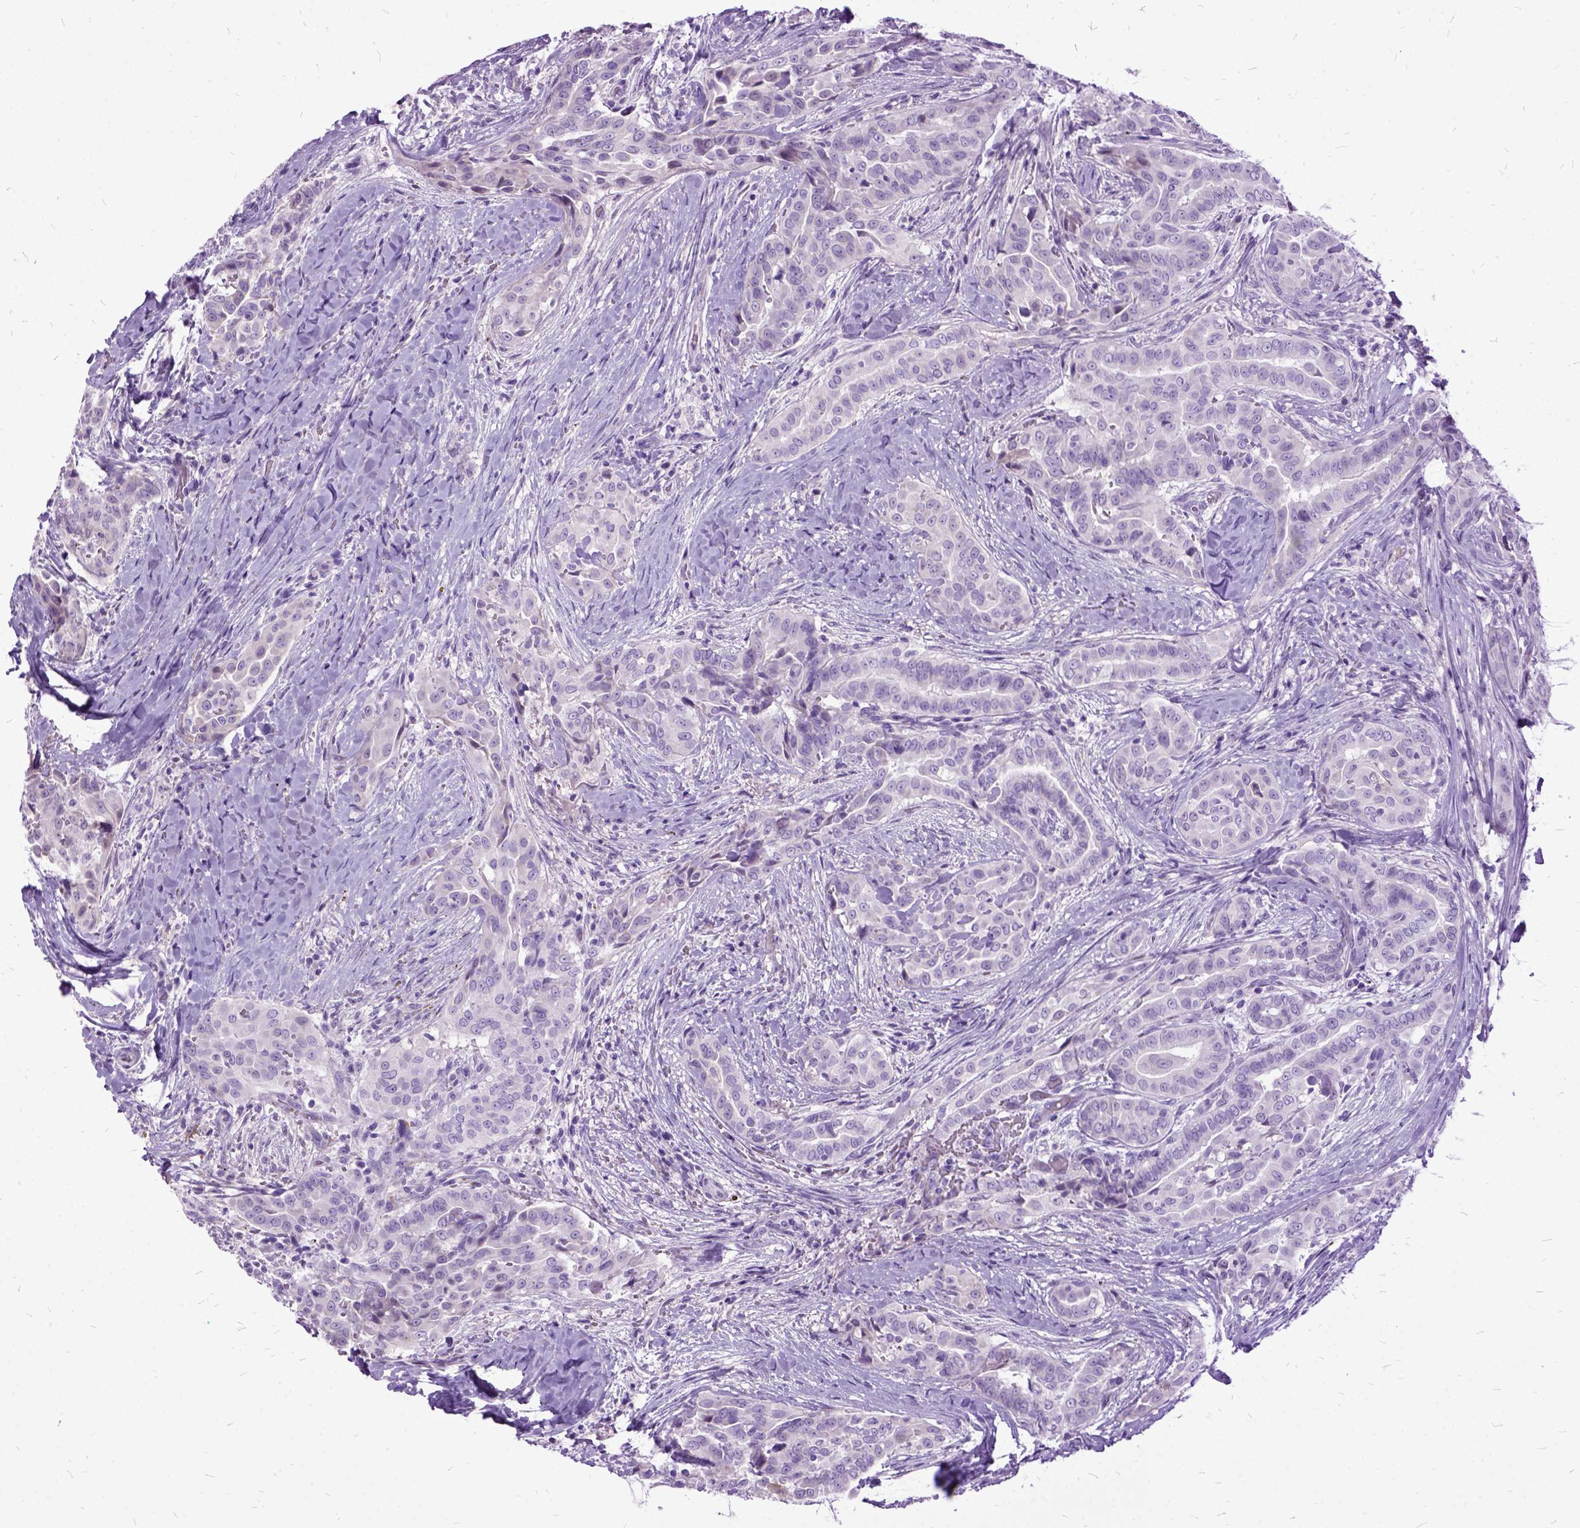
{"staining": {"intensity": "negative", "quantity": "none", "location": "none"}, "tissue": "thyroid cancer", "cell_type": "Tumor cells", "image_type": "cancer", "snomed": [{"axis": "morphology", "description": "Papillary adenocarcinoma, NOS"}, {"axis": "morphology", "description": "Papillary adenoma metastatic"}, {"axis": "topography", "description": "Thyroid gland"}], "caption": "Immunohistochemistry of human thyroid papillary adenocarcinoma demonstrates no staining in tumor cells.", "gene": "MME", "patient": {"sex": "female", "age": 50}}